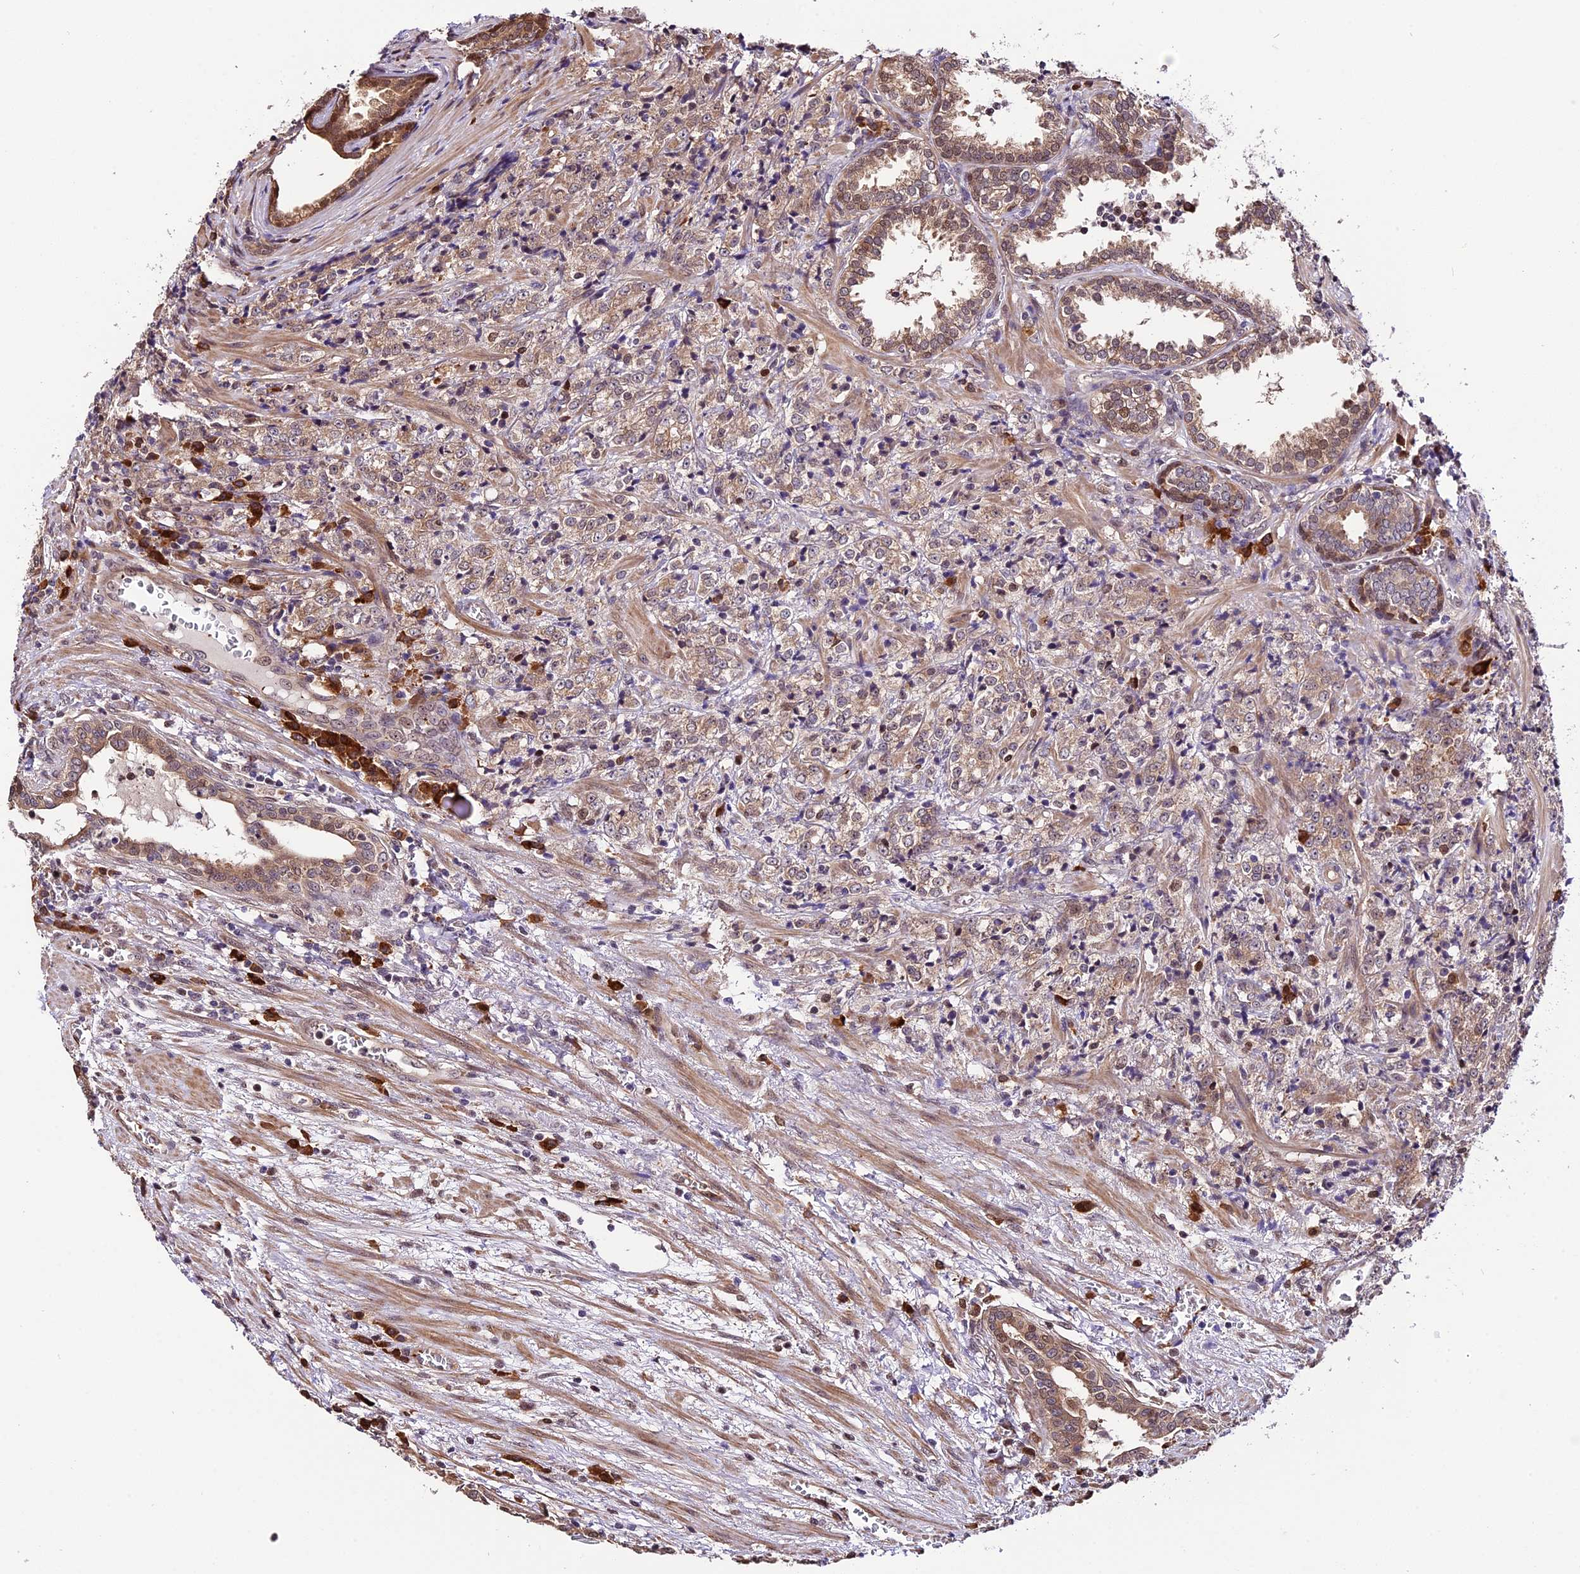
{"staining": {"intensity": "weak", "quantity": ">75%", "location": "cytoplasmic/membranous"}, "tissue": "prostate cancer", "cell_type": "Tumor cells", "image_type": "cancer", "snomed": [{"axis": "morphology", "description": "Adenocarcinoma, High grade"}, {"axis": "topography", "description": "Prostate"}], "caption": "Tumor cells exhibit low levels of weak cytoplasmic/membranous positivity in approximately >75% of cells in human prostate adenocarcinoma (high-grade). Nuclei are stained in blue.", "gene": "HERPUD1", "patient": {"sex": "male", "age": 69}}